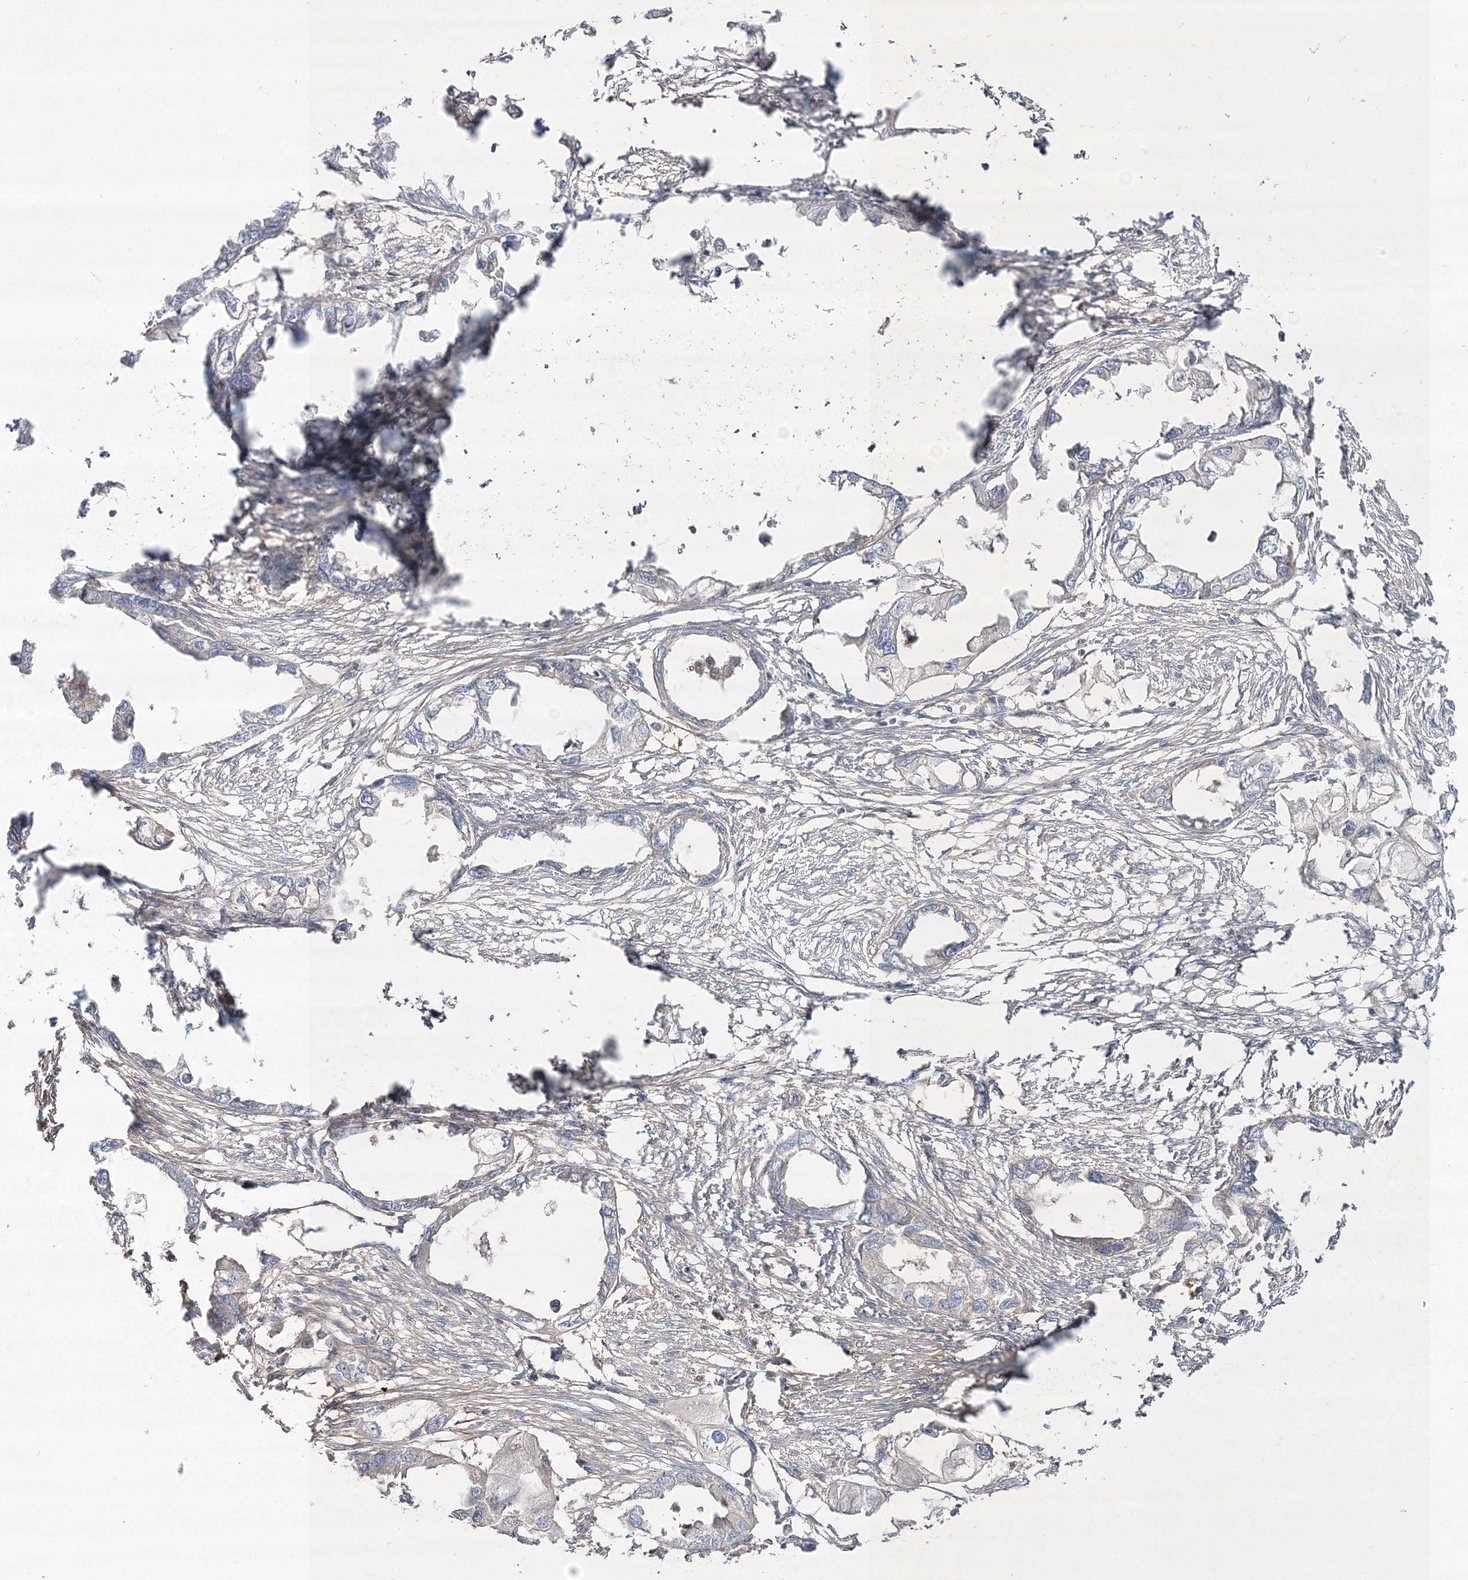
{"staining": {"intensity": "negative", "quantity": "none", "location": "none"}, "tissue": "endometrial cancer", "cell_type": "Tumor cells", "image_type": "cancer", "snomed": [{"axis": "morphology", "description": "Adenocarcinoma, NOS"}, {"axis": "morphology", "description": "Adenocarcinoma, metastatic, NOS"}, {"axis": "topography", "description": "Adipose tissue"}, {"axis": "topography", "description": "Endometrium"}], "caption": "An image of endometrial adenocarcinoma stained for a protein displays no brown staining in tumor cells.", "gene": "ZSWIM6", "patient": {"sex": "female", "age": 67}}